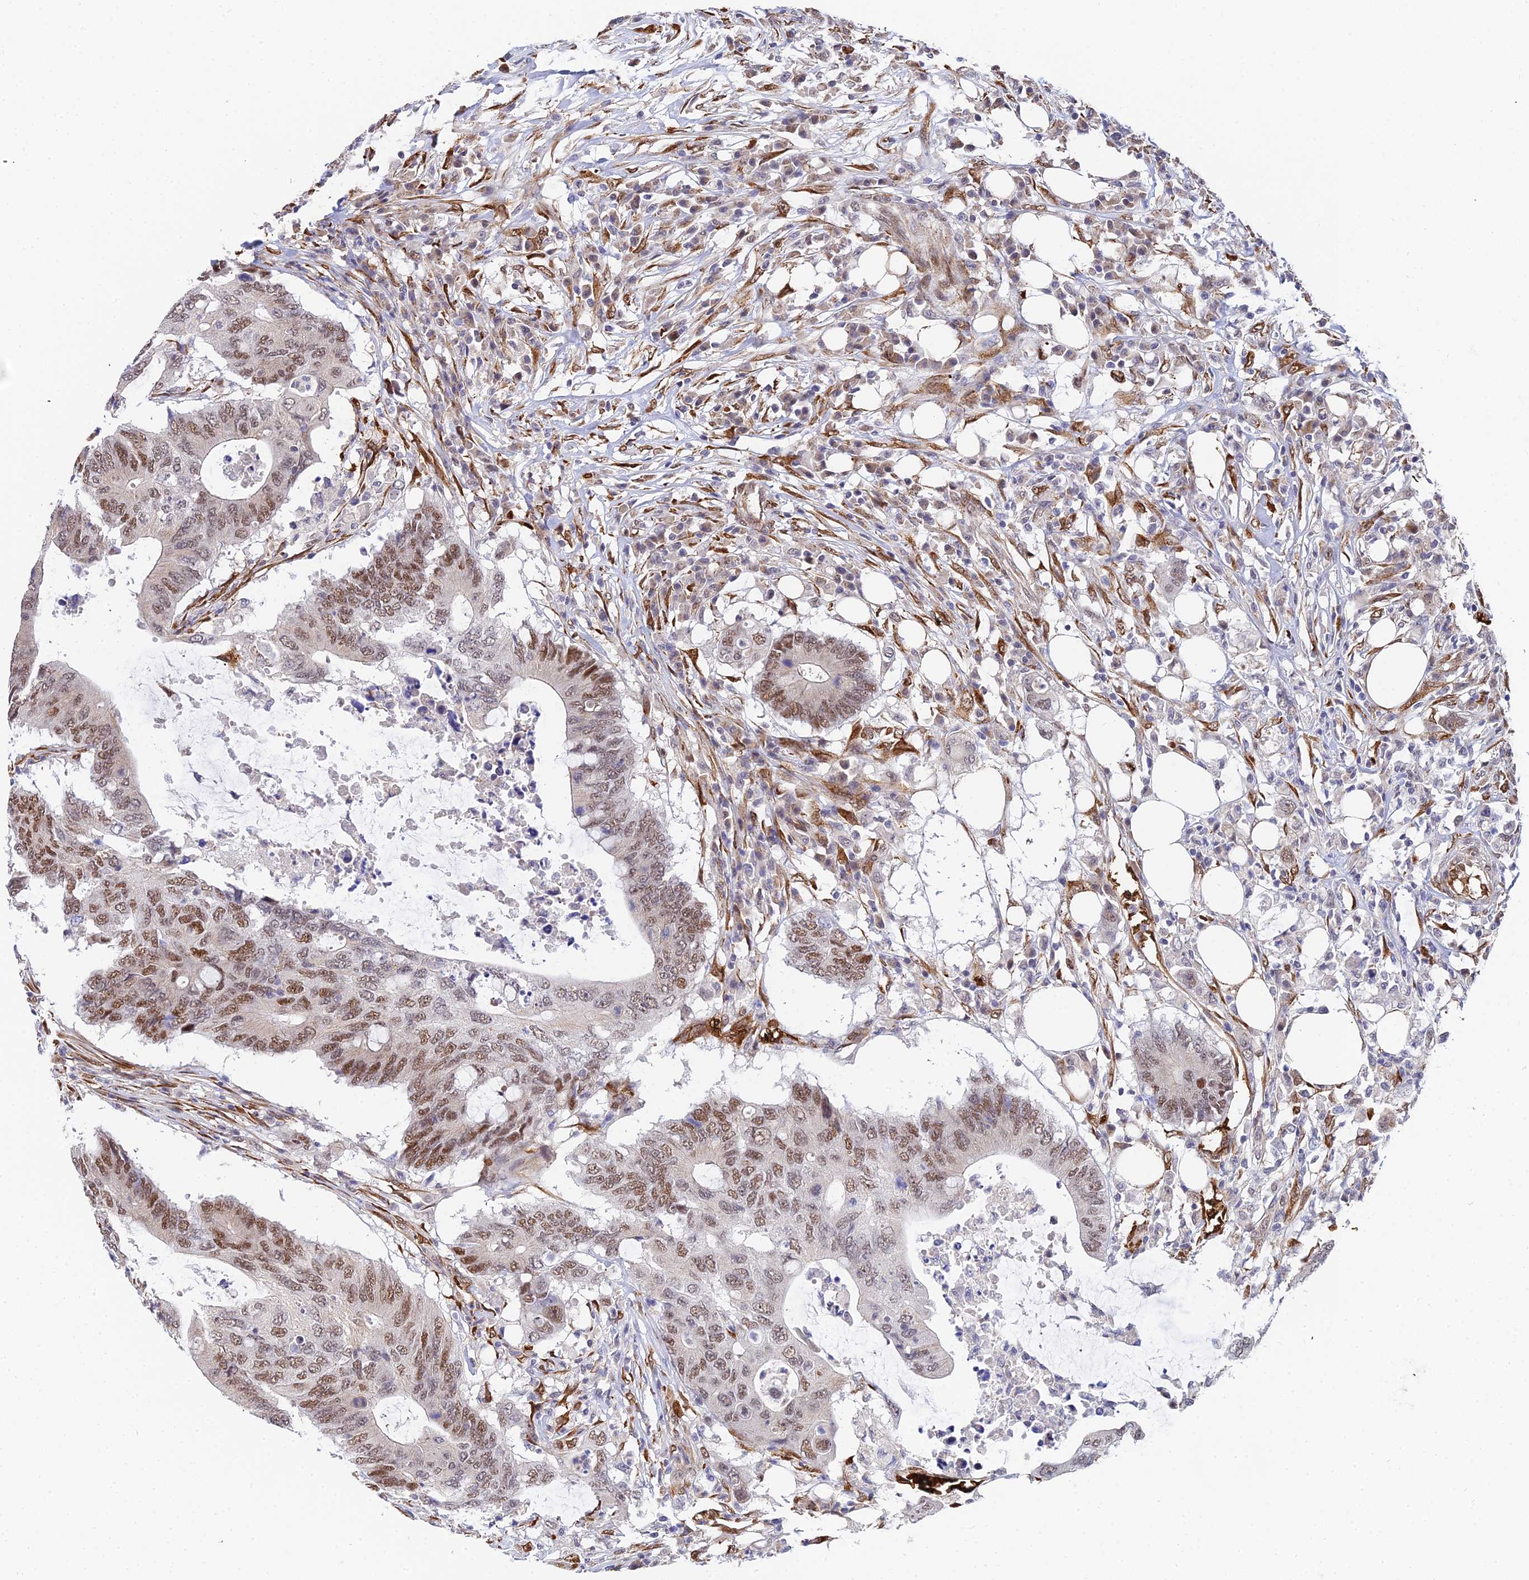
{"staining": {"intensity": "moderate", "quantity": ">75%", "location": "nuclear"}, "tissue": "colorectal cancer", "cell_type": "Tumor cells", "image_type": "cancer", "snomed": [{"axis": "morphology", "description": "Adenocarcinoma, NOS"}, {"axis": "topography", "description": "Colon"}], "caption": "Moderate nuclear protein staining is seen in about >75% of tumor cells in colorectal cancer.", "gene": "BCL9", "patient": {"sex": "male", "age": 71}}